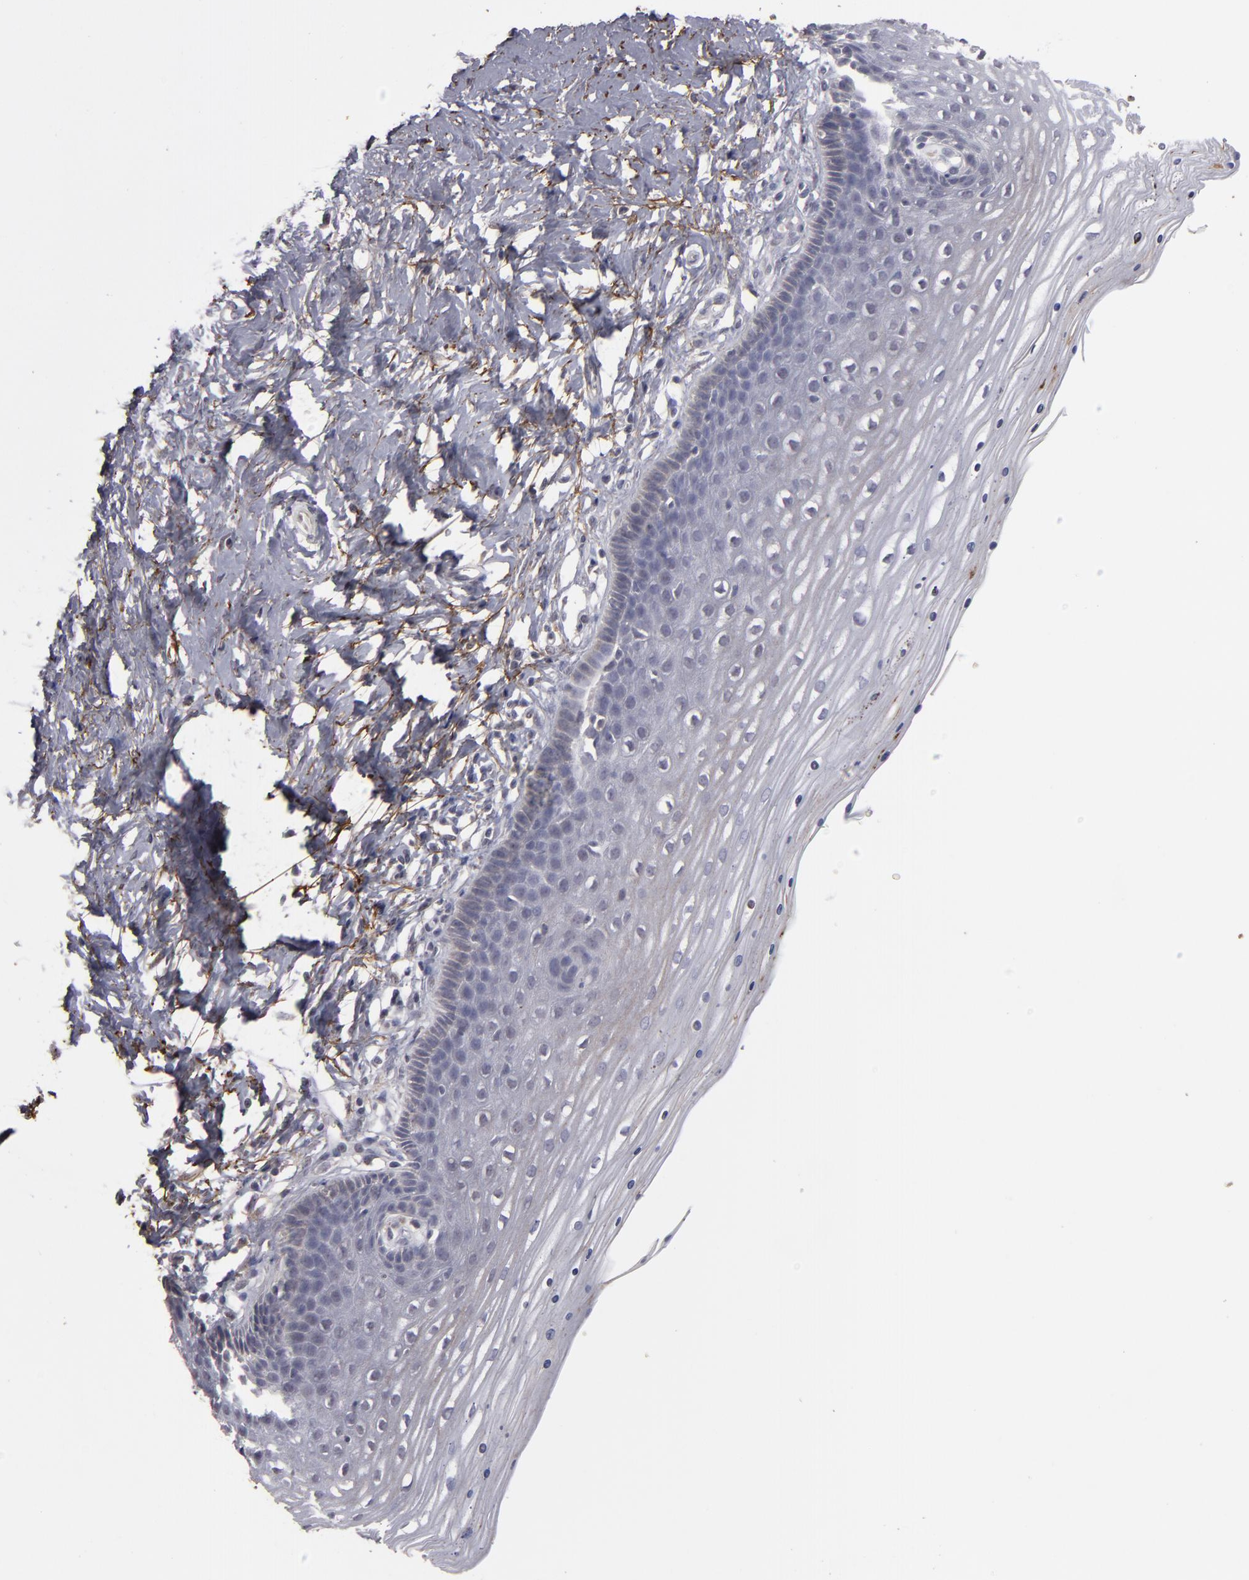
{"staining": {"intensity": "weak", "quantity": "25%-75%", "location": "cytoplasmic/membranous"}, "tissue": "cervix", "cell_type": "Glandular cells", "image_type": "normal", "snomed": [{"axis": "morphology", "description": "Normal tissue, NOS"}, {"axis": "topography", "description": "Cervix"}], "caption": "A brown stain shows weak cytoplasmic/membranous staining of a protein in glandular cells of benign cervix. (Brightfield microscopy of DAB IHC at high magnification).", "gene": "CD55", "patient": {"sex": "female", "age": 39}}